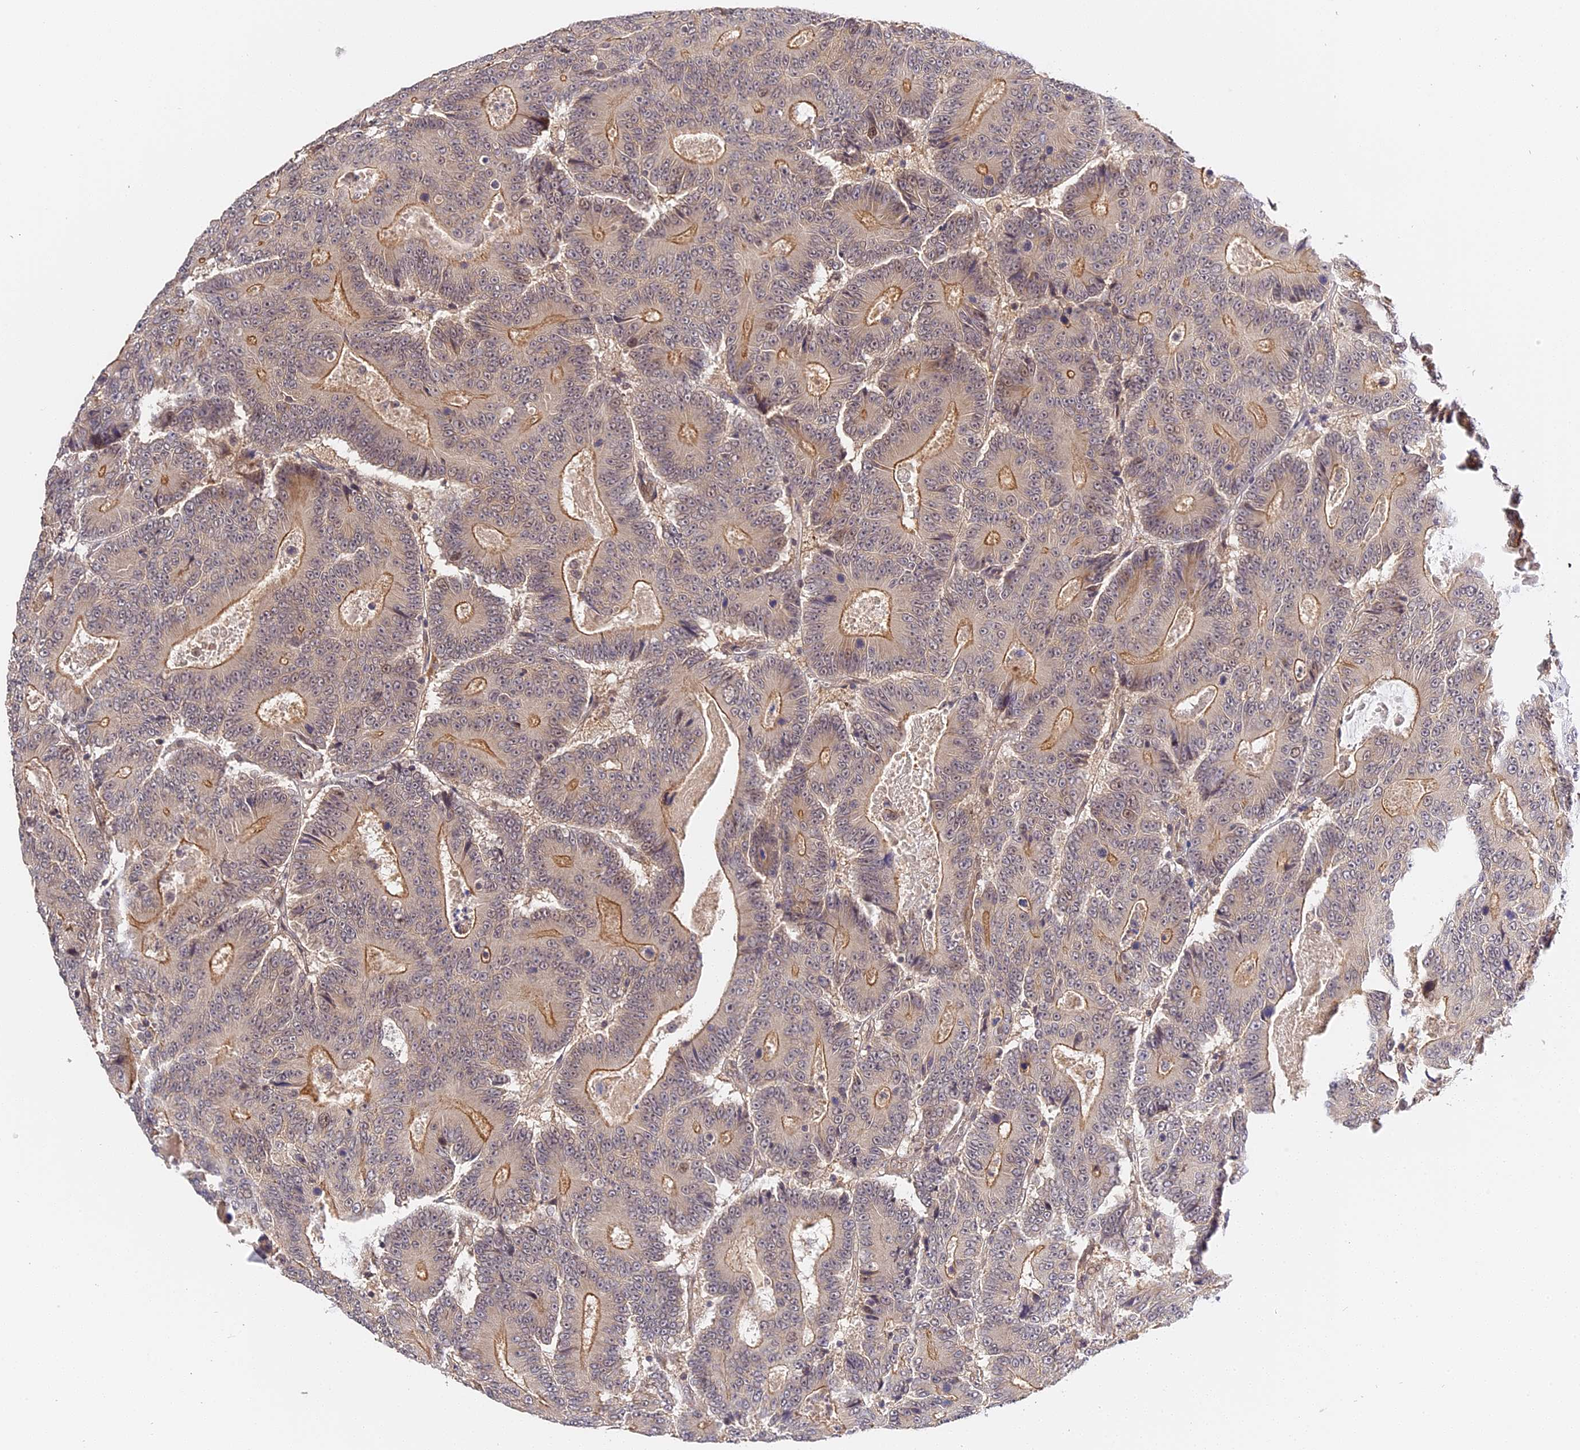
{"staining": {"intensity": "weak", "quantity": "25%-75%", "location": "cytoplasmic/membranous"}, "tissue": "colorectal cancer", "cell_type": "Tumor cells", "image_type": "cancer", "snomed": [{"axis": "morphology", "description": "Adenocarcinoma, NOS"}, {"axis": "topography", "description": "Colon"}], "caption": "High-power microscopy captured an immunohistochemistry (IHC) micrograph of colorectal cancer, revealing weak cytoplasmic/membranous positivity in about 25%-75% of tumor cells.", "gene": "IMPACT", "patient": {"sex": "male", "age": 83}}